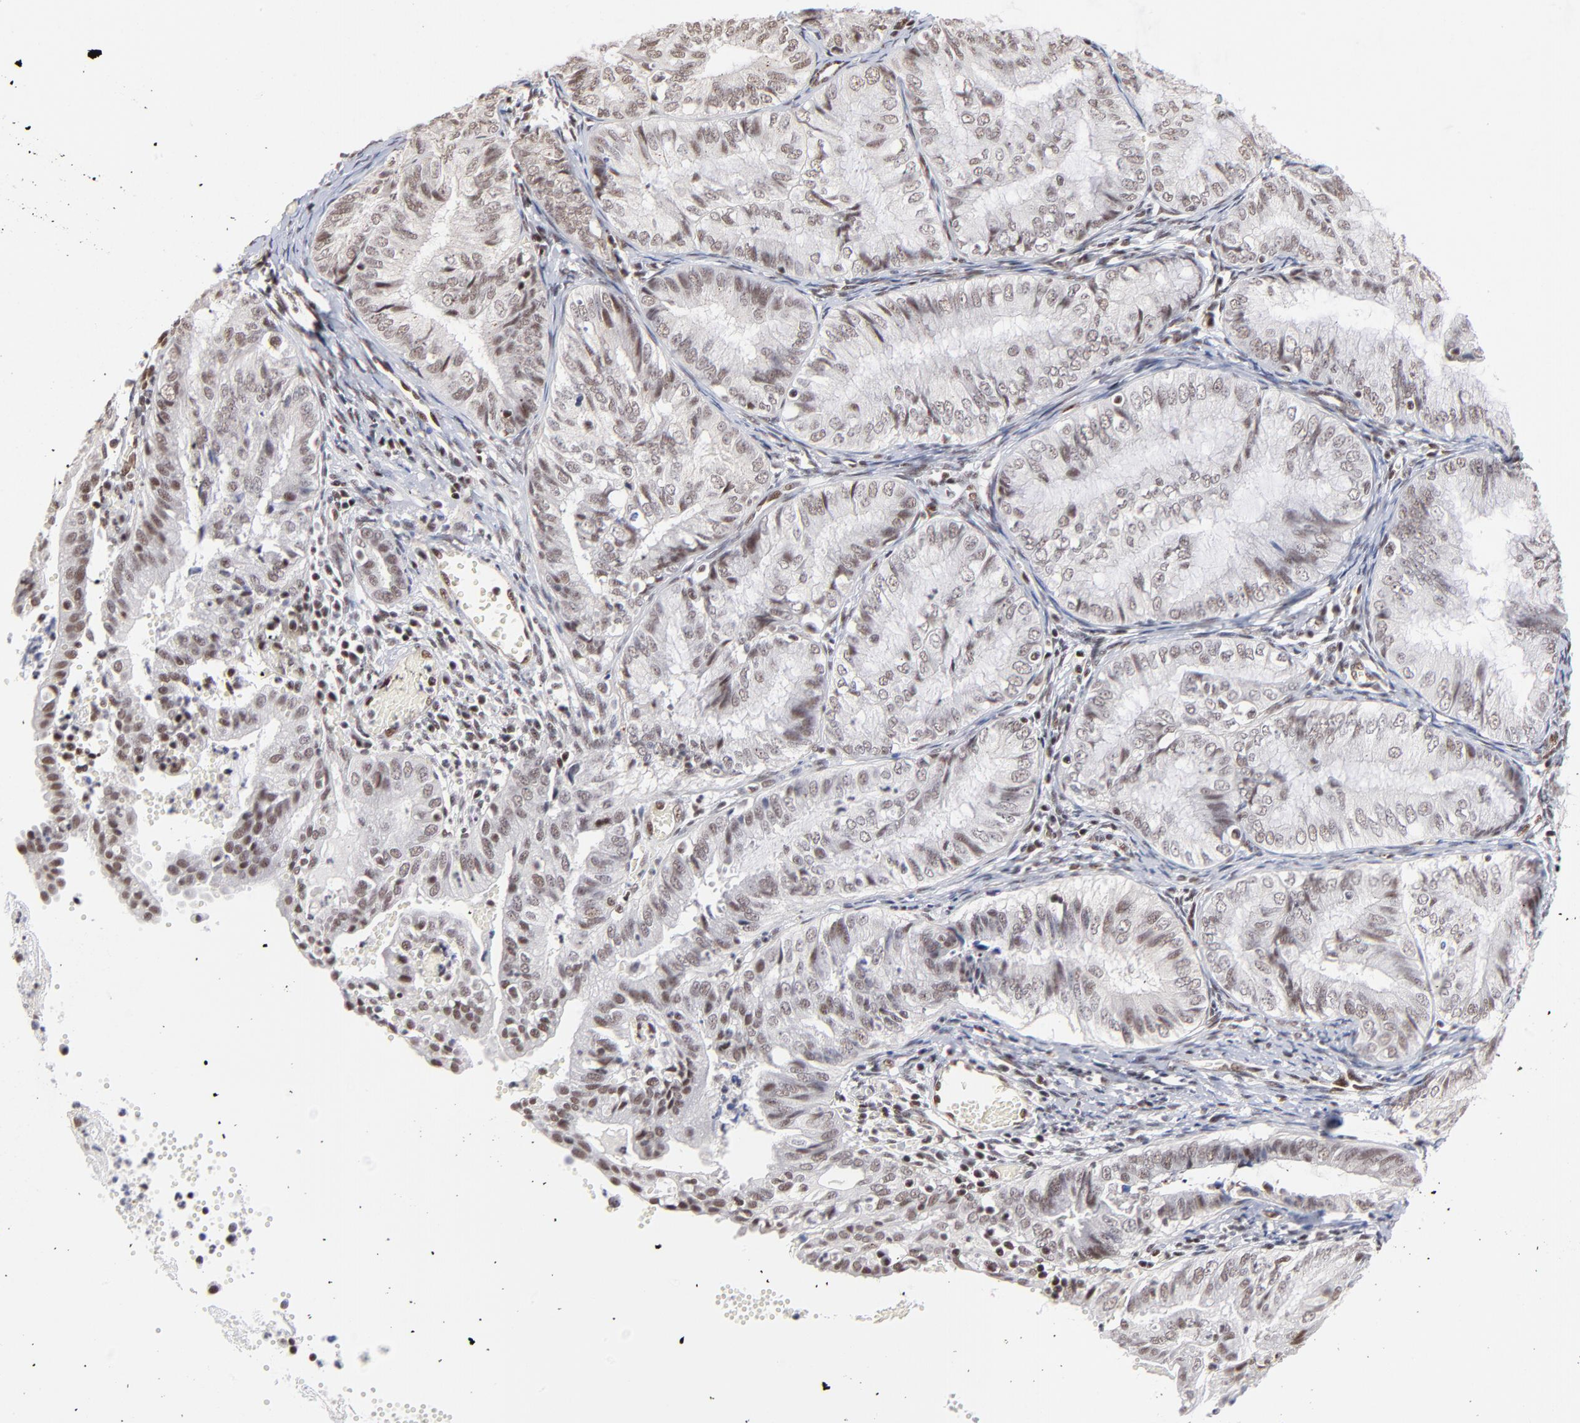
{"staining": {"intensity": "weak", "quantity": ">75%", "location": "nuclear"}, "tissue": "endometrial cancer", "cell_type": "Tumor cells", "image_type": "cancer", "snomed": [{"axis": "morphology", "description": "Adenocarcinoma, NOS"}, {"axis": "topography", "description": "Endometrium"}], "caption": "Endometrial cancer stained with immunohistochemistry (IHC) demonstrates weak nuclear positivity in approximately >75% of tumor cells.", "gene": "GABPA", "patient": {"sex": "female", "age": 66}}